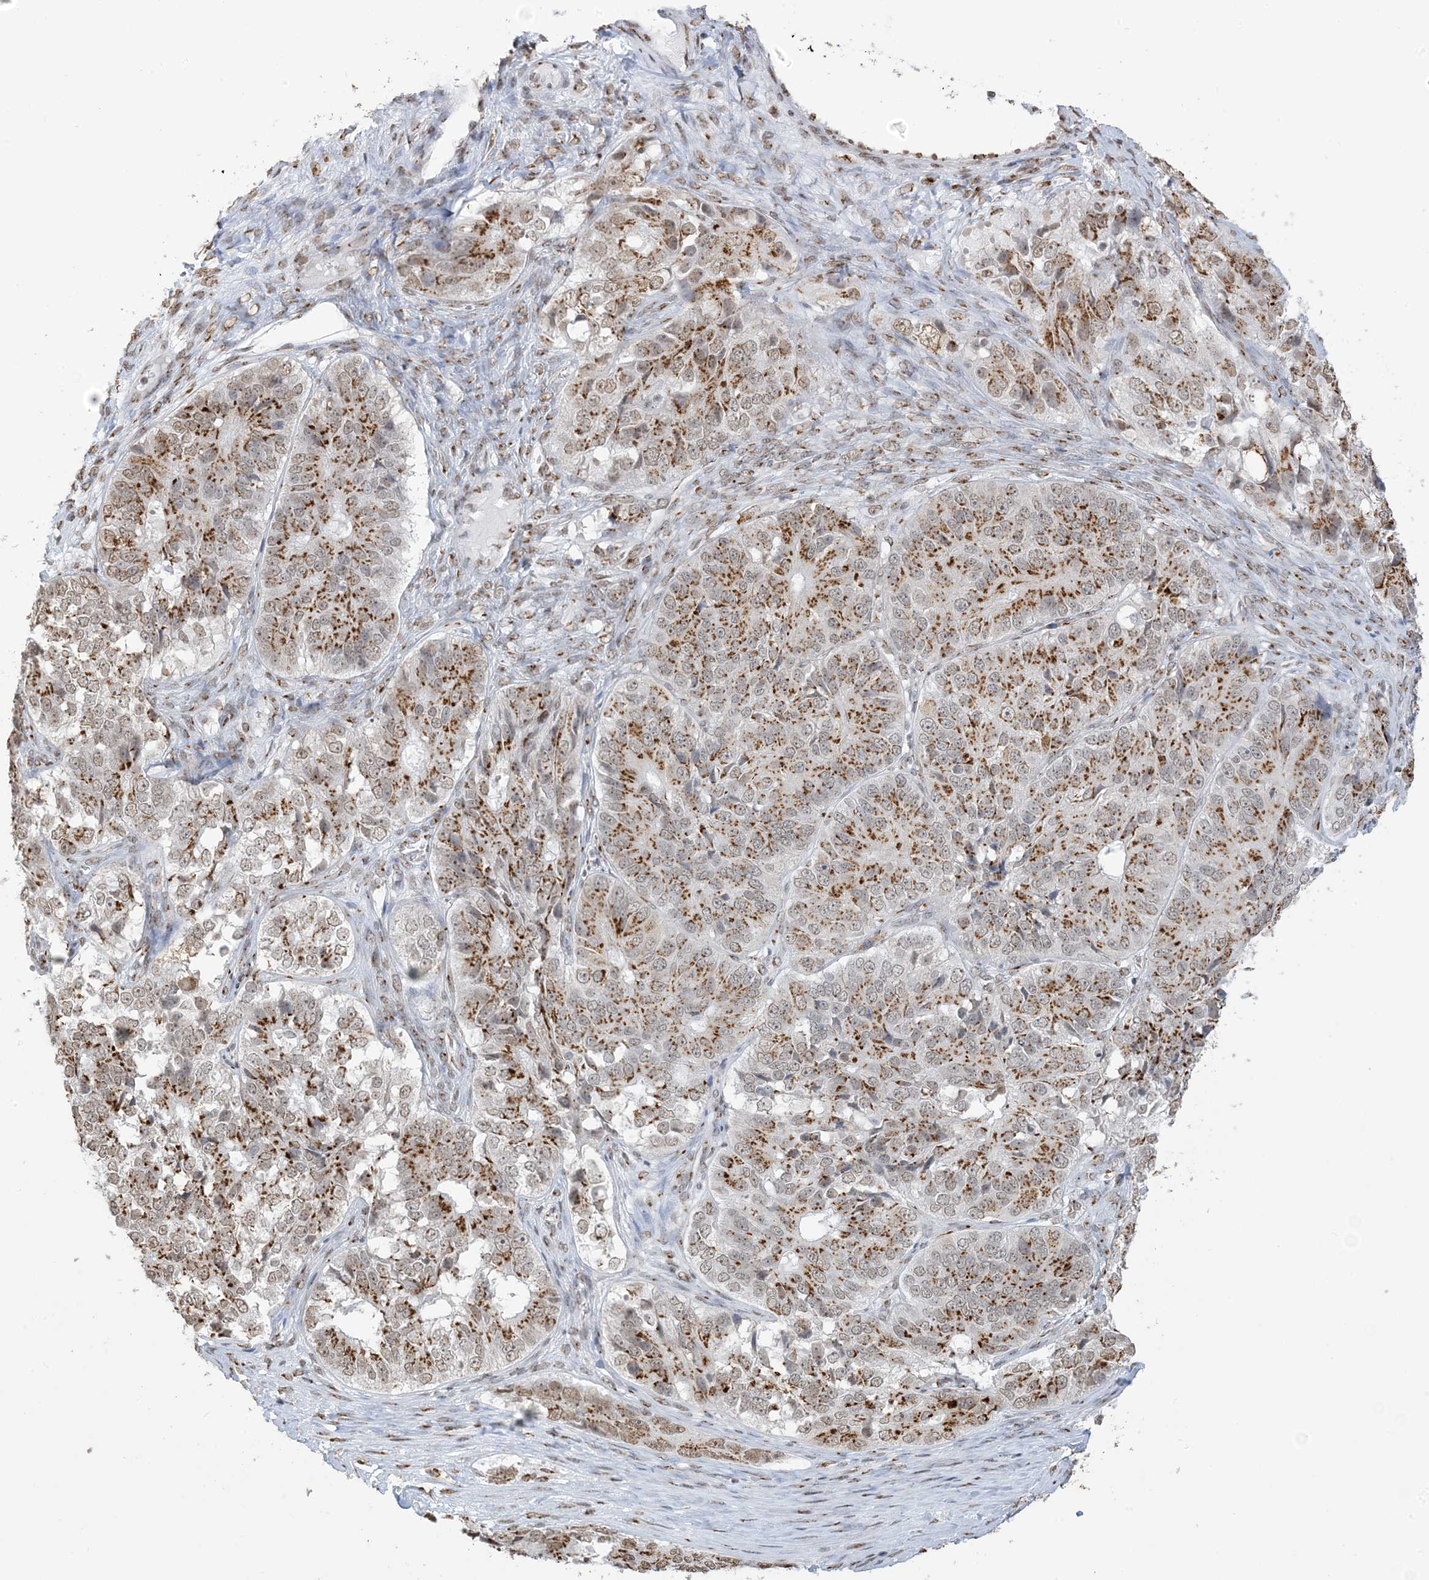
{"staining": {"intensity": "moderate", "quantity": ">75%", "location": "cytoplasmic/membranous,nuclear"}, "tissue": "ovarian cancer", "cell_type": "Tumor cells", "image_type": "cancer", "snomed": [{"axis": "morphology", "description": "Carcinoma, endometroid"}, {"axis": "topography", "description": "Ovary"}], "caption": "Immunohistochemistry (IHC) photomicrograph of endometroid carcinoma (ovarian) stained for a protein (brown), which exhibits medium levels of moderate cytoplasmic/membranous and nuclear staining in approximately >75% of tumor cells.", "gene": "GPR107", "patient": {"sex": "female", "age": 51}}